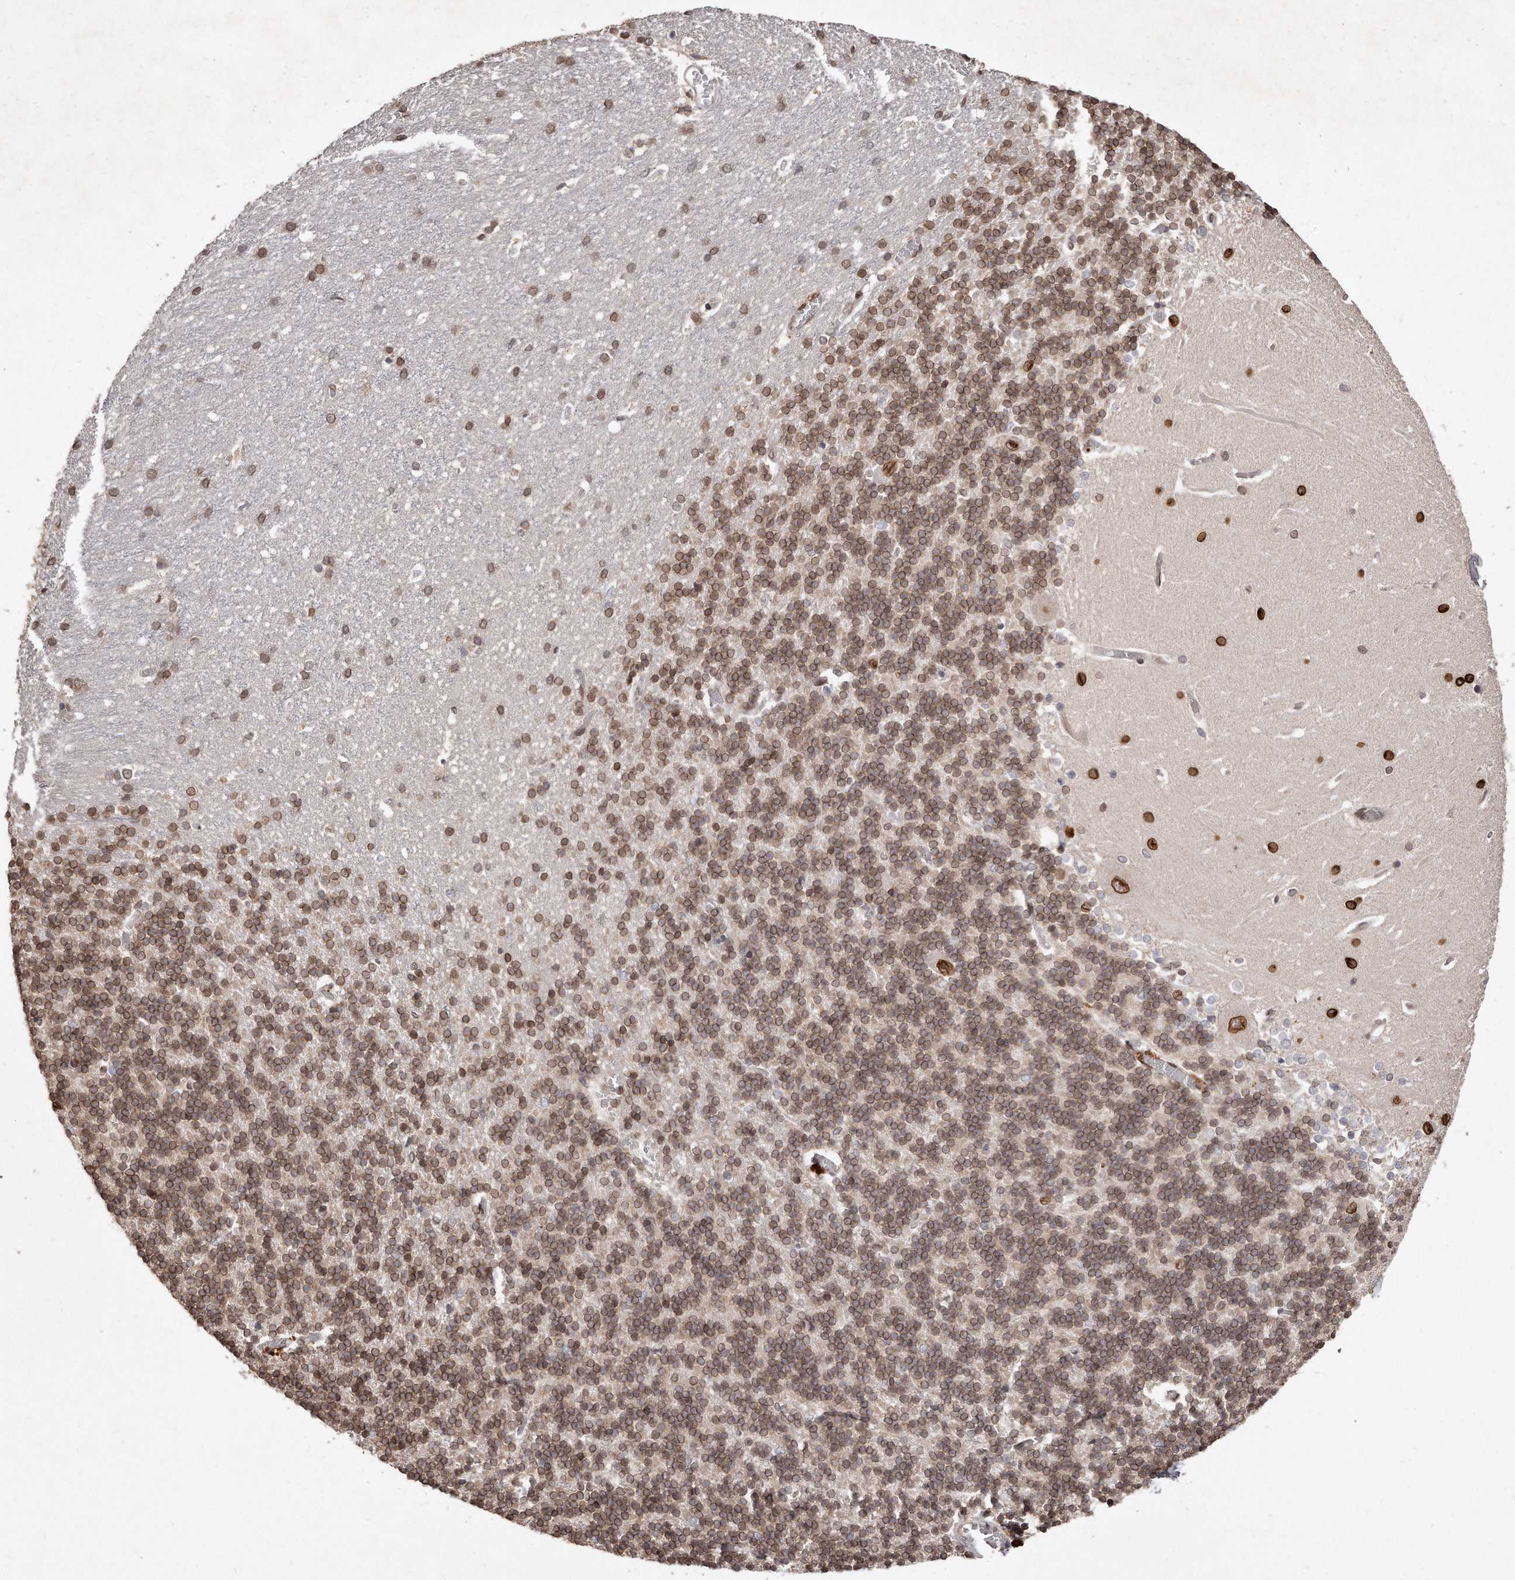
{"staining": {"intensity": "moderate", "quantity": ">75%", "location": "cytoplasmic/membranous,nuclear"}, "tissue": "cerebellum", "cell_type": "Cells in granular layer", "image_type": "normal", "snomed": [{"axis": "morphology", "description": "Normal tissue, NOS"}, {"axis": "topography", "description": "Cerebellum"}], "caption": "An image of human cerebellum stained for a protein reveals moderate cytoplasmic/membranous,nuclear brown staining in cells in granular layer.", "gene": "HASPIN", "patient": {"sex": "male", "age": 37}}